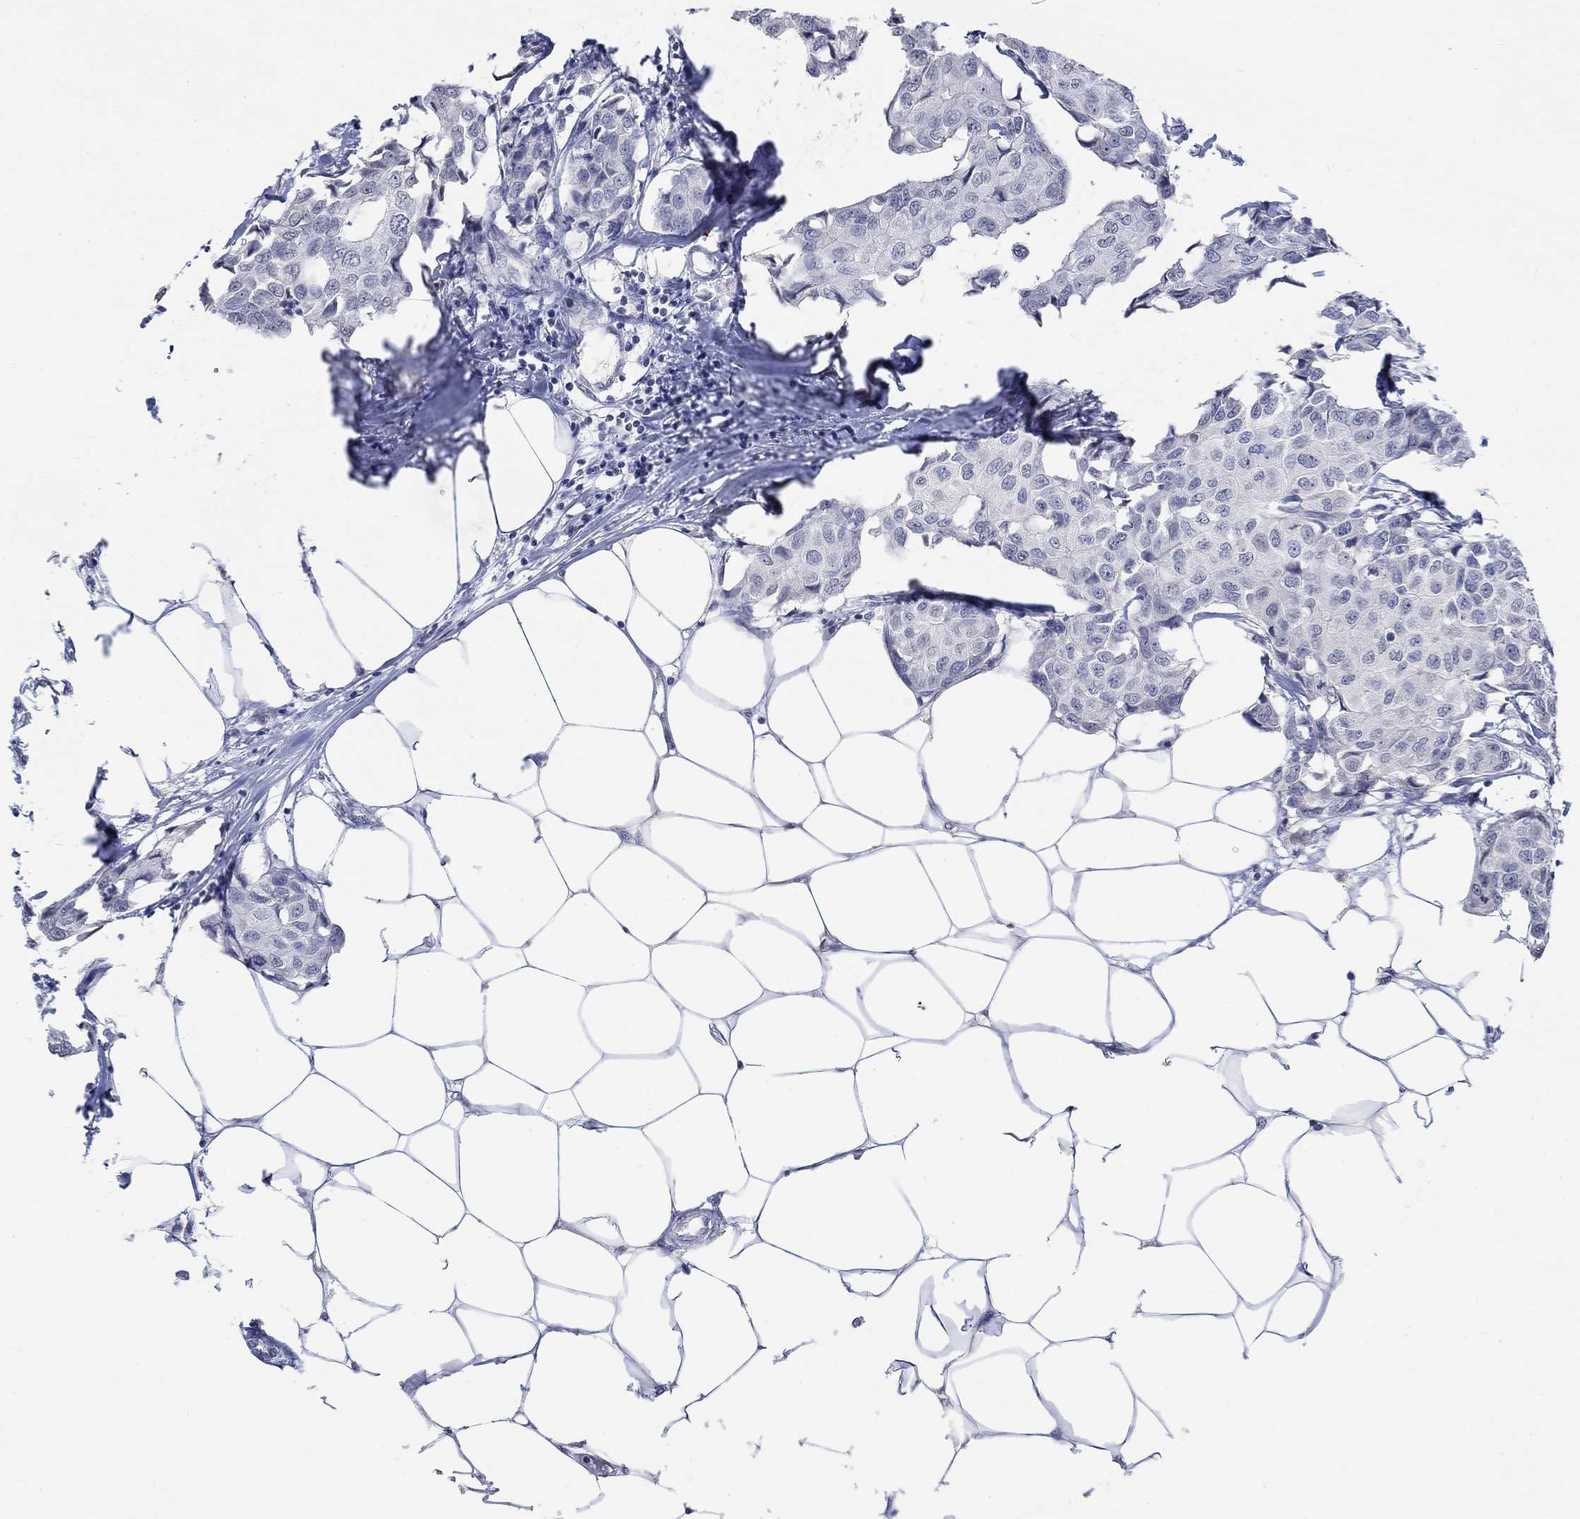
{"staining": {"intensity": "negative", "quantity": "none", "location": "none"}, "tissue": "breast cancer", "cell_type": "Tumor cells", "image_type": "cancer", "snomed": [{"axis": "morphology", "description": "Duct carcinoma"}, {"axis": "topography", "description": "Breast"}], "caption": "High magnification brightfield microscopy of breast cancer (infiltrating ductal carcinoma) stained with DAB (3,3'-diaminobenzidine) (brown) and counterstained with hematoxylin (blue): tumor cells show no significant staining.", "gene": "TMEM255A", "patient": {"sex": "female", "age": 80}}